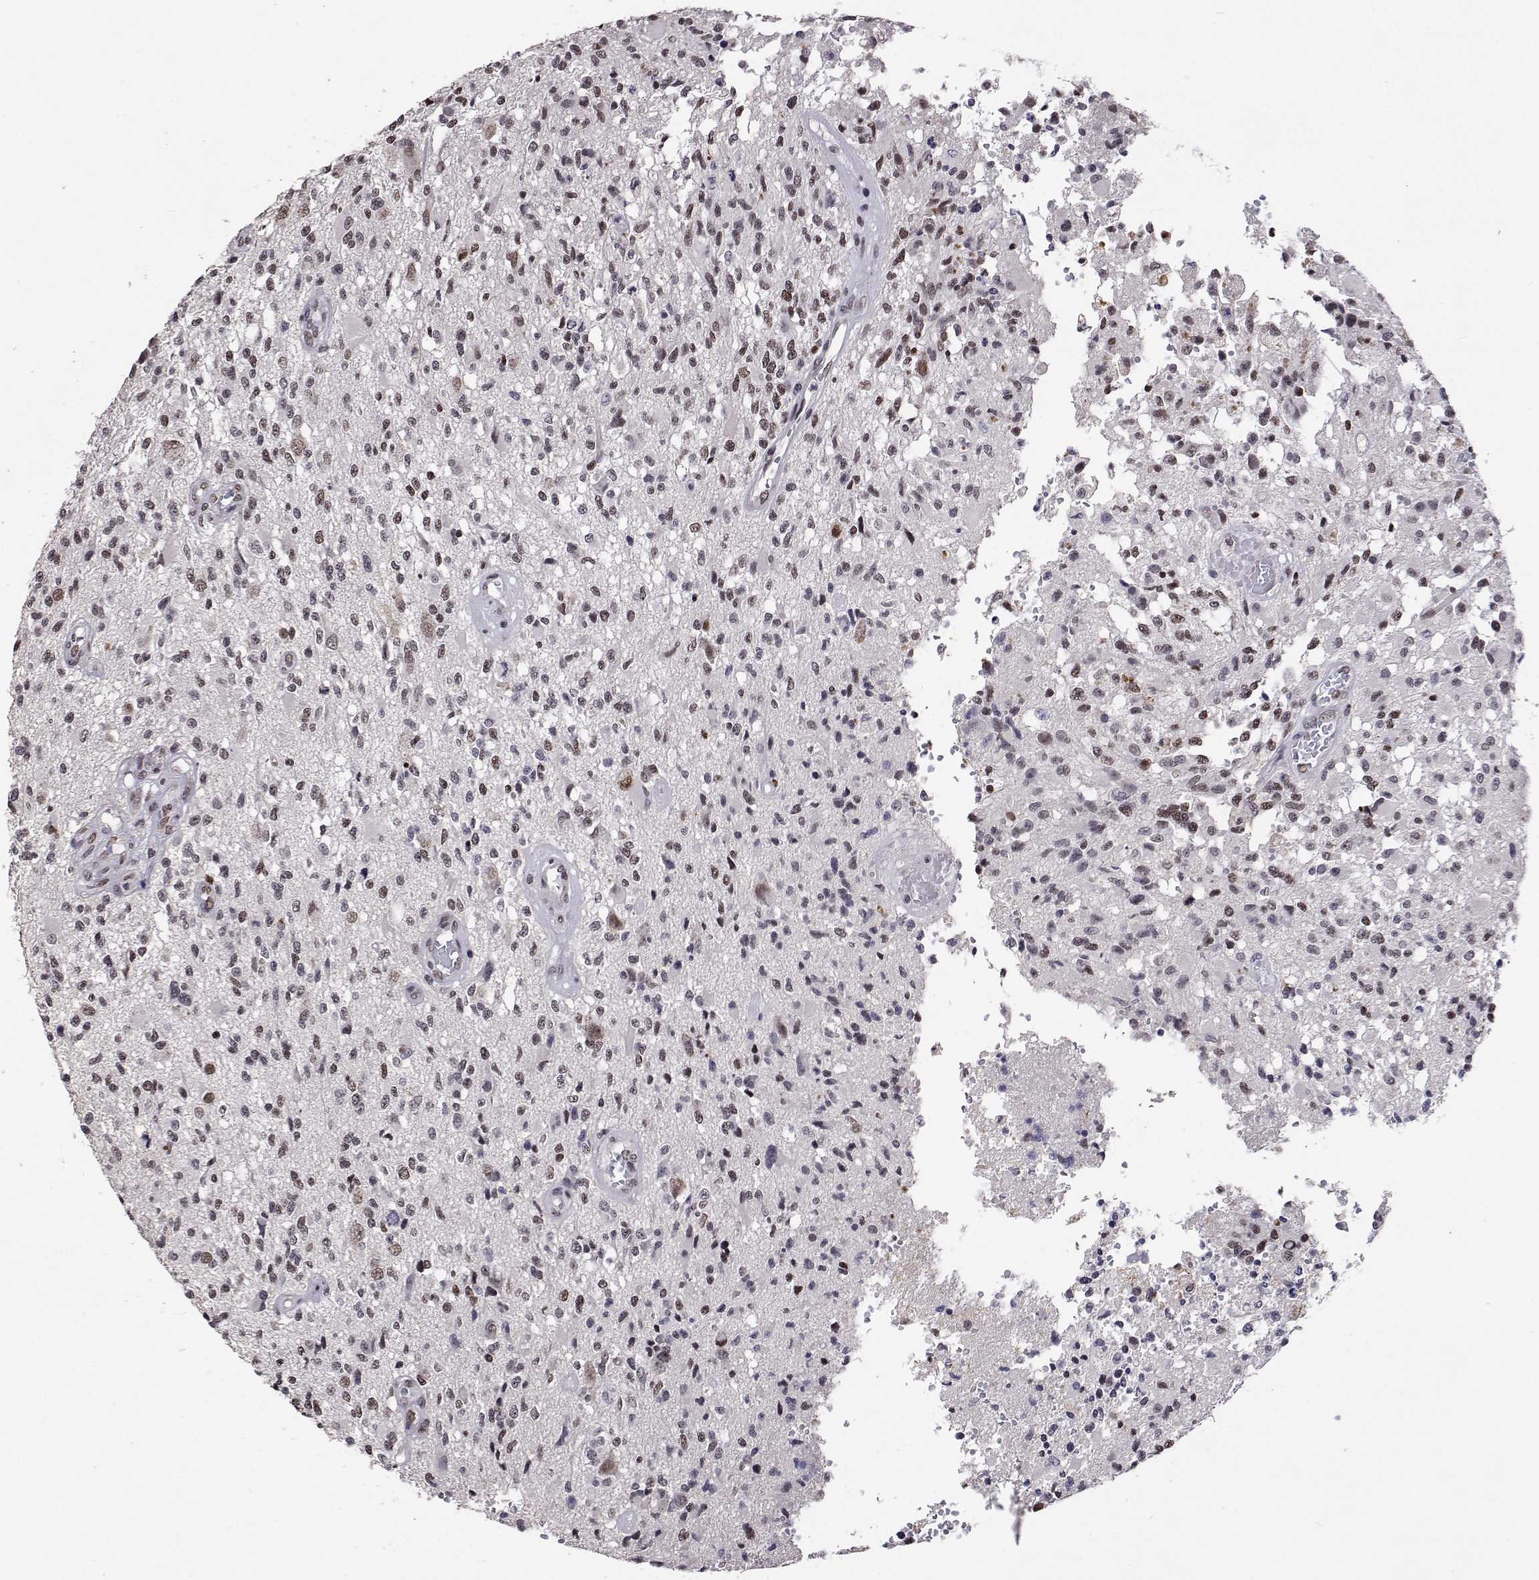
{"staining": {"intensity": "weak", "quantity": "25%-75%", "location": "nuclear"}, "tissue": "glioma", "cell_type": "Tumor cells", "image_type": "cancer", "snomed": [{"axis": "morphology", "description": "Glioma, malignant, High grade"}, {"axis": "topography", "description": "Brain"}], "caption": "This photomicrograph reveals immunohistochemistry staining of malignant glioma (high-grade), with low weak nuclear staining in about 25%-75% of tumor cells.", "gene": "HNRNPA0", "patient": {"sex": "female", "age": 63}}